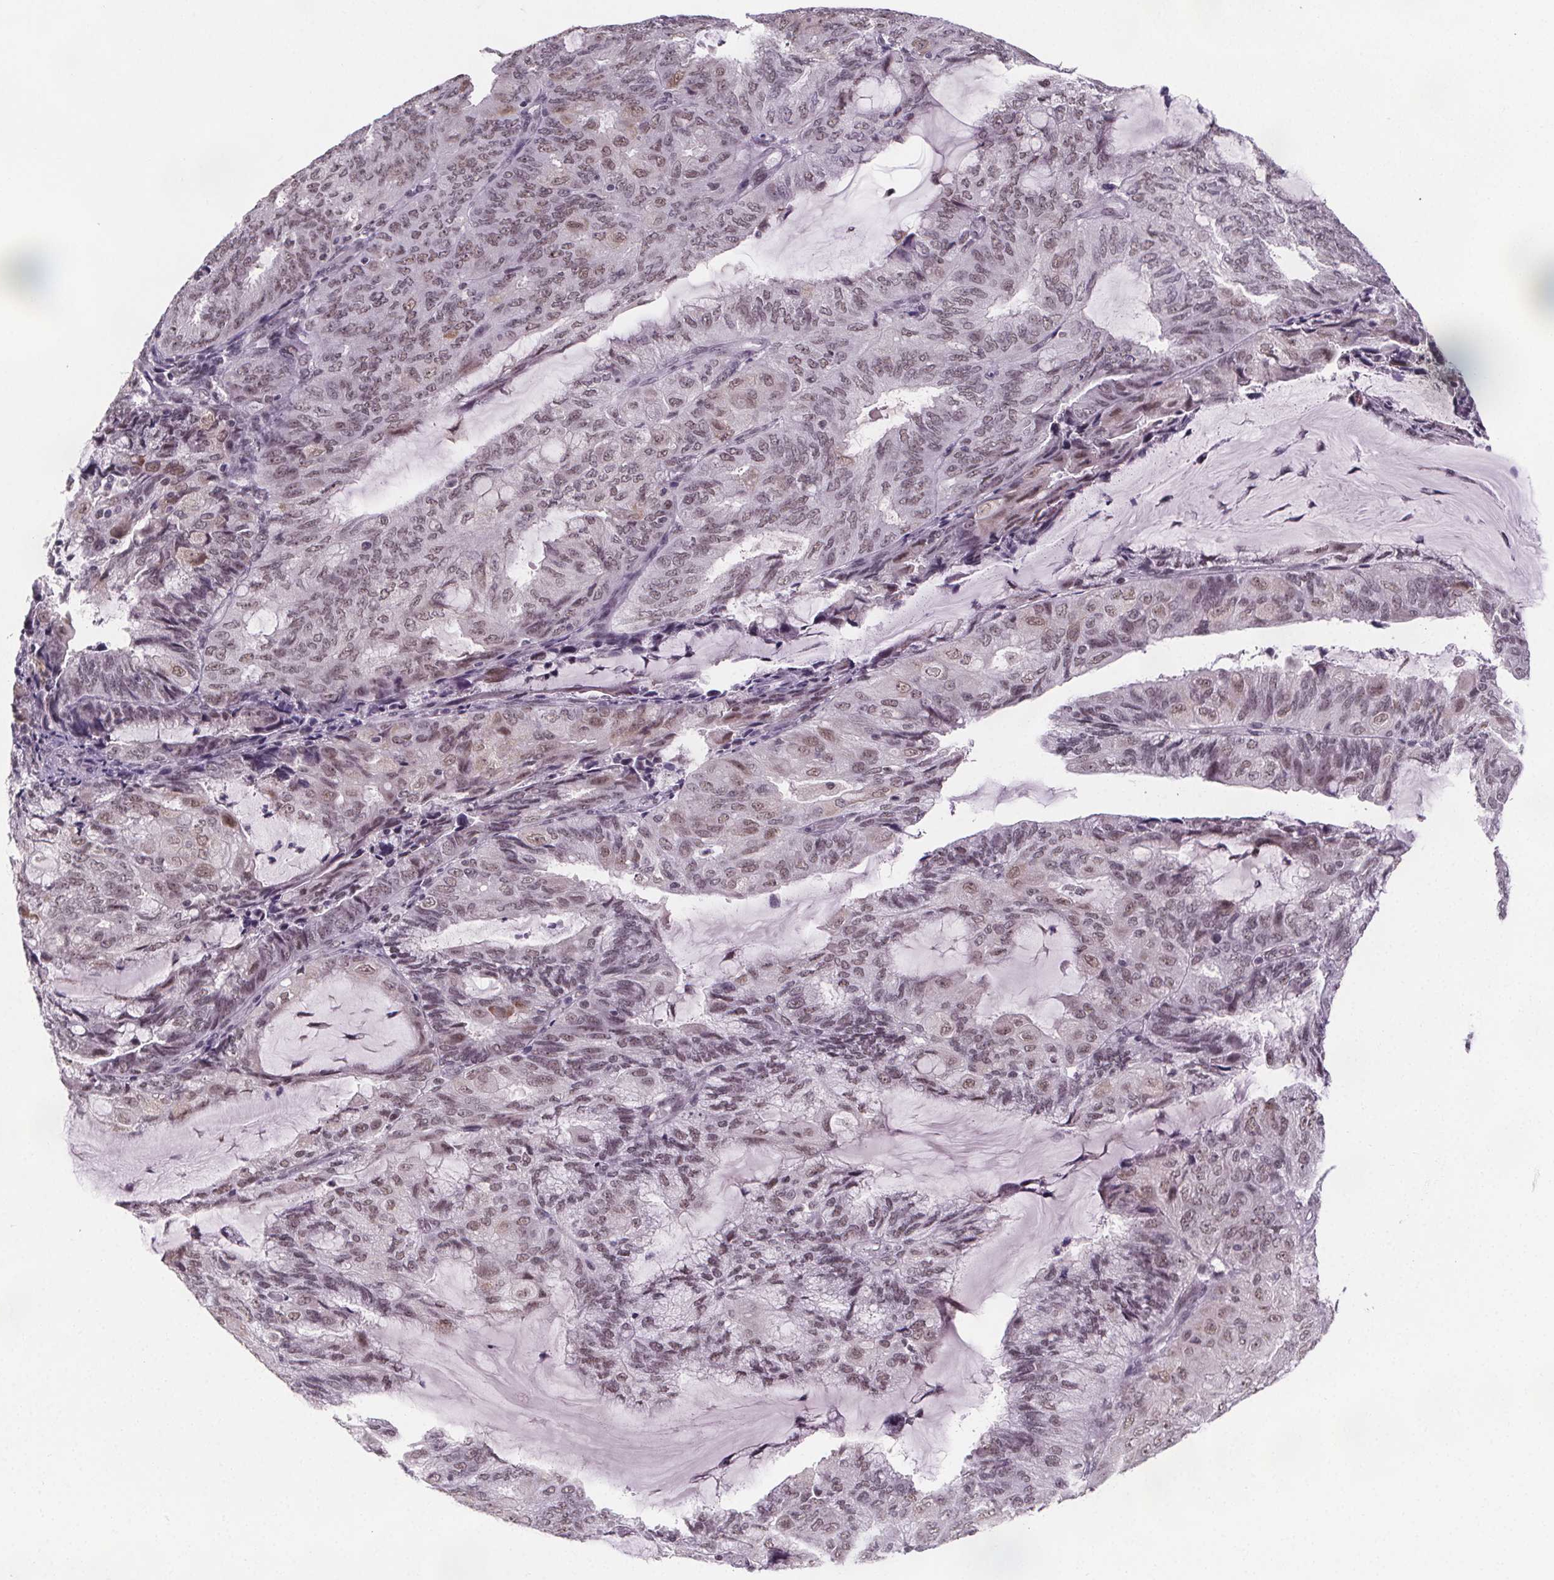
{"staining": {"intensity": "weak", "quantity": ">75%", "location": "nuclear"}, "tissue": "endometrial cancer", "cell_type": "Tumor cells", "image_type": "cancer", "snomed": [{"axis": "morphology", "description": "Adenocarcinoma, NOS"}, {"axis": "topography", "description": "Endometrium"}], "caption": "Protein expression analysis of endometrial cancer (adenocarcinoma) exhibits weak nuclear staining in approximately >75% of tumor cells.", "gene": "ZNF572", "patient": {"sex": "female", "age": 81}}